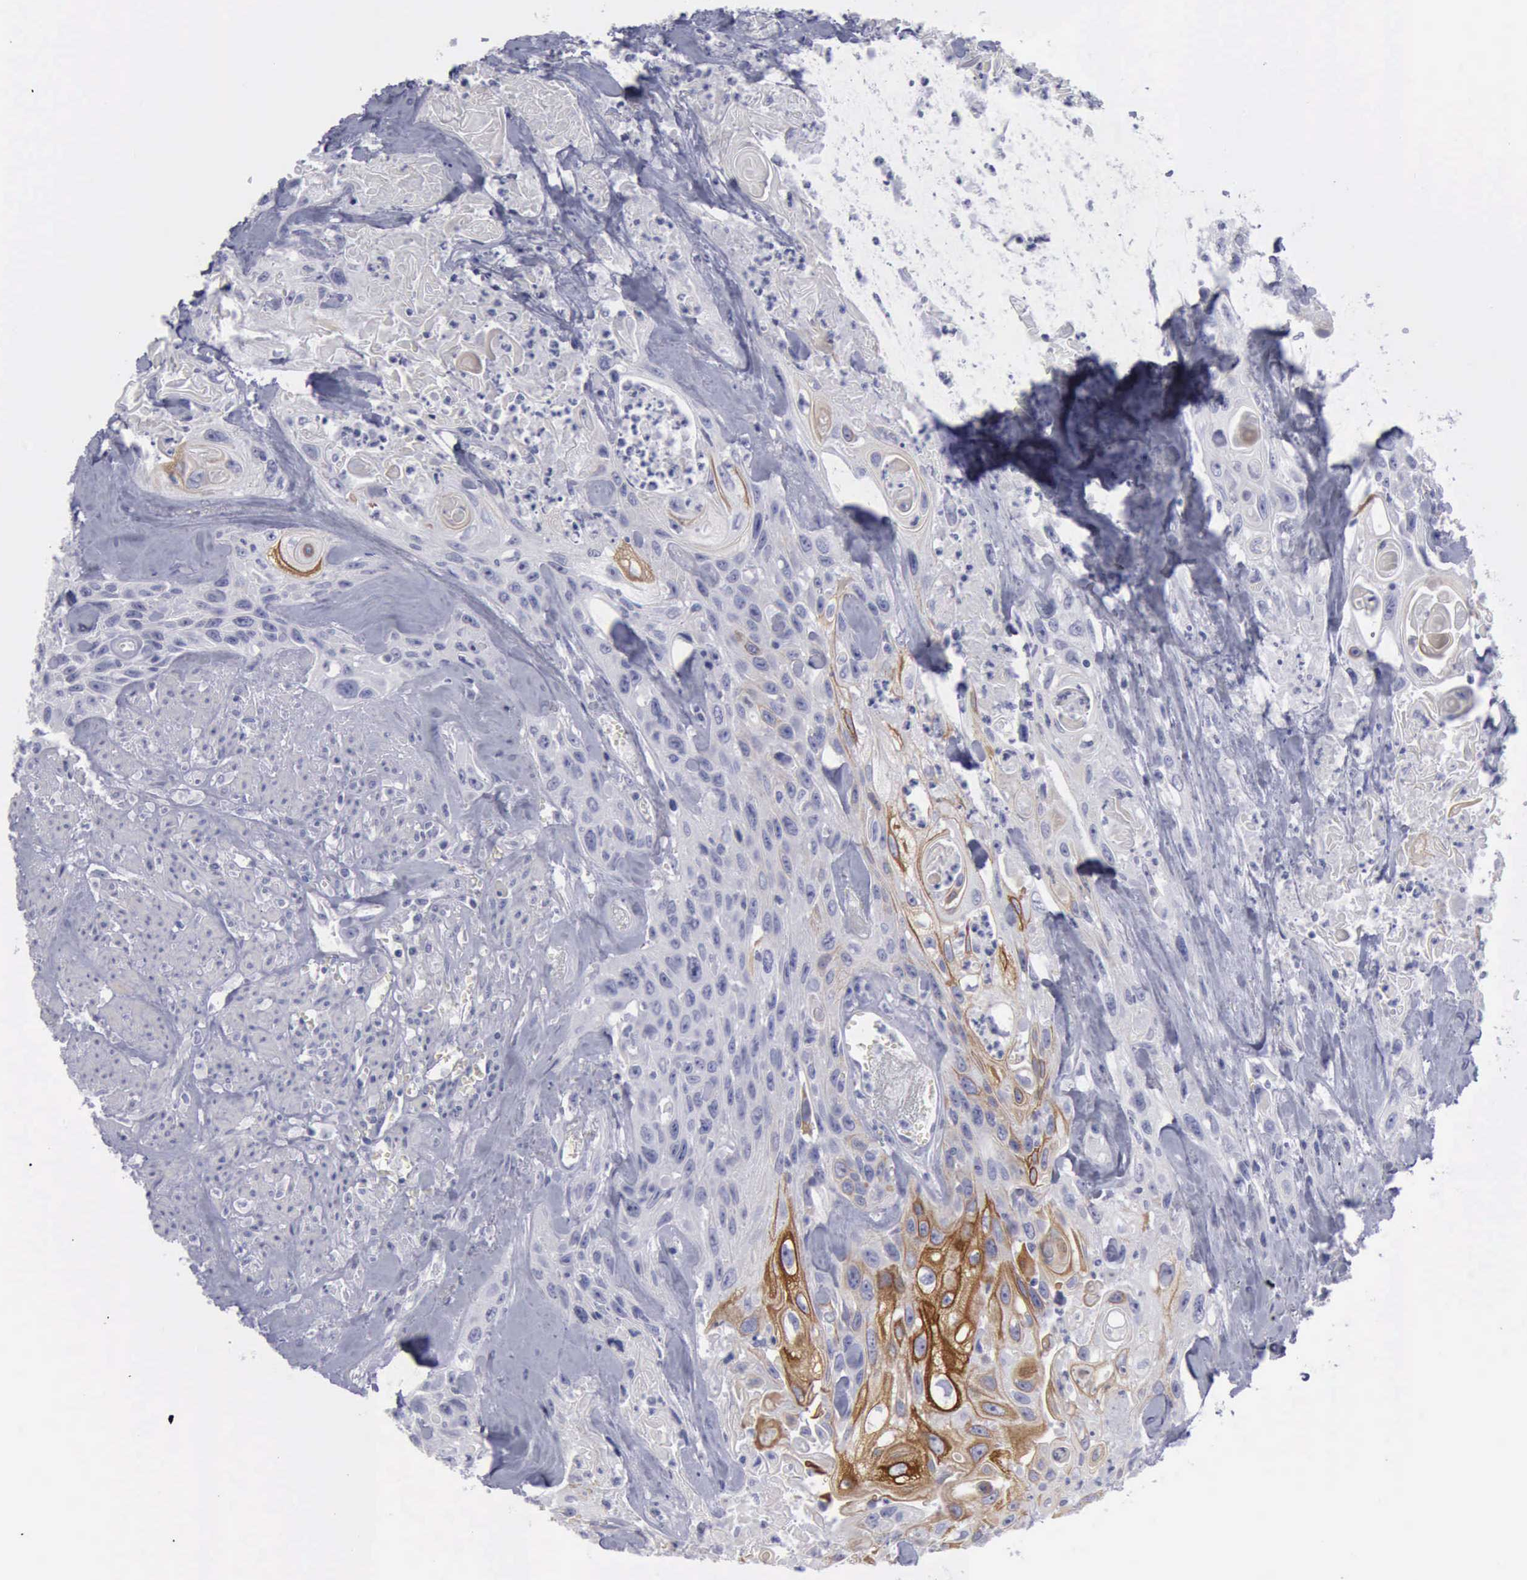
{"staining": {"intensity": "moderate", "quantity": "<25%", "location": "cytoplasmic/membranous"}, "tissue": "urothelial cancer", "cell_type": "Tumor cells", "image_type": "cancer", "snomed": [{"axis": "morphology", "description": "Urothelial carcinoma, High grade"}, {"axis": "topography", "description": "Urinary bladder"}], "caption": "DAB (3,3'-diaminobenzidine) immunohistochemical staining of human urothelial carcinoma (high-grade) shows moderate cytoplasmic/membranous protein staining in about <25% of tumor cells.", "gene": "KRT13", "patient": {"sex": "female", "age": 84}}